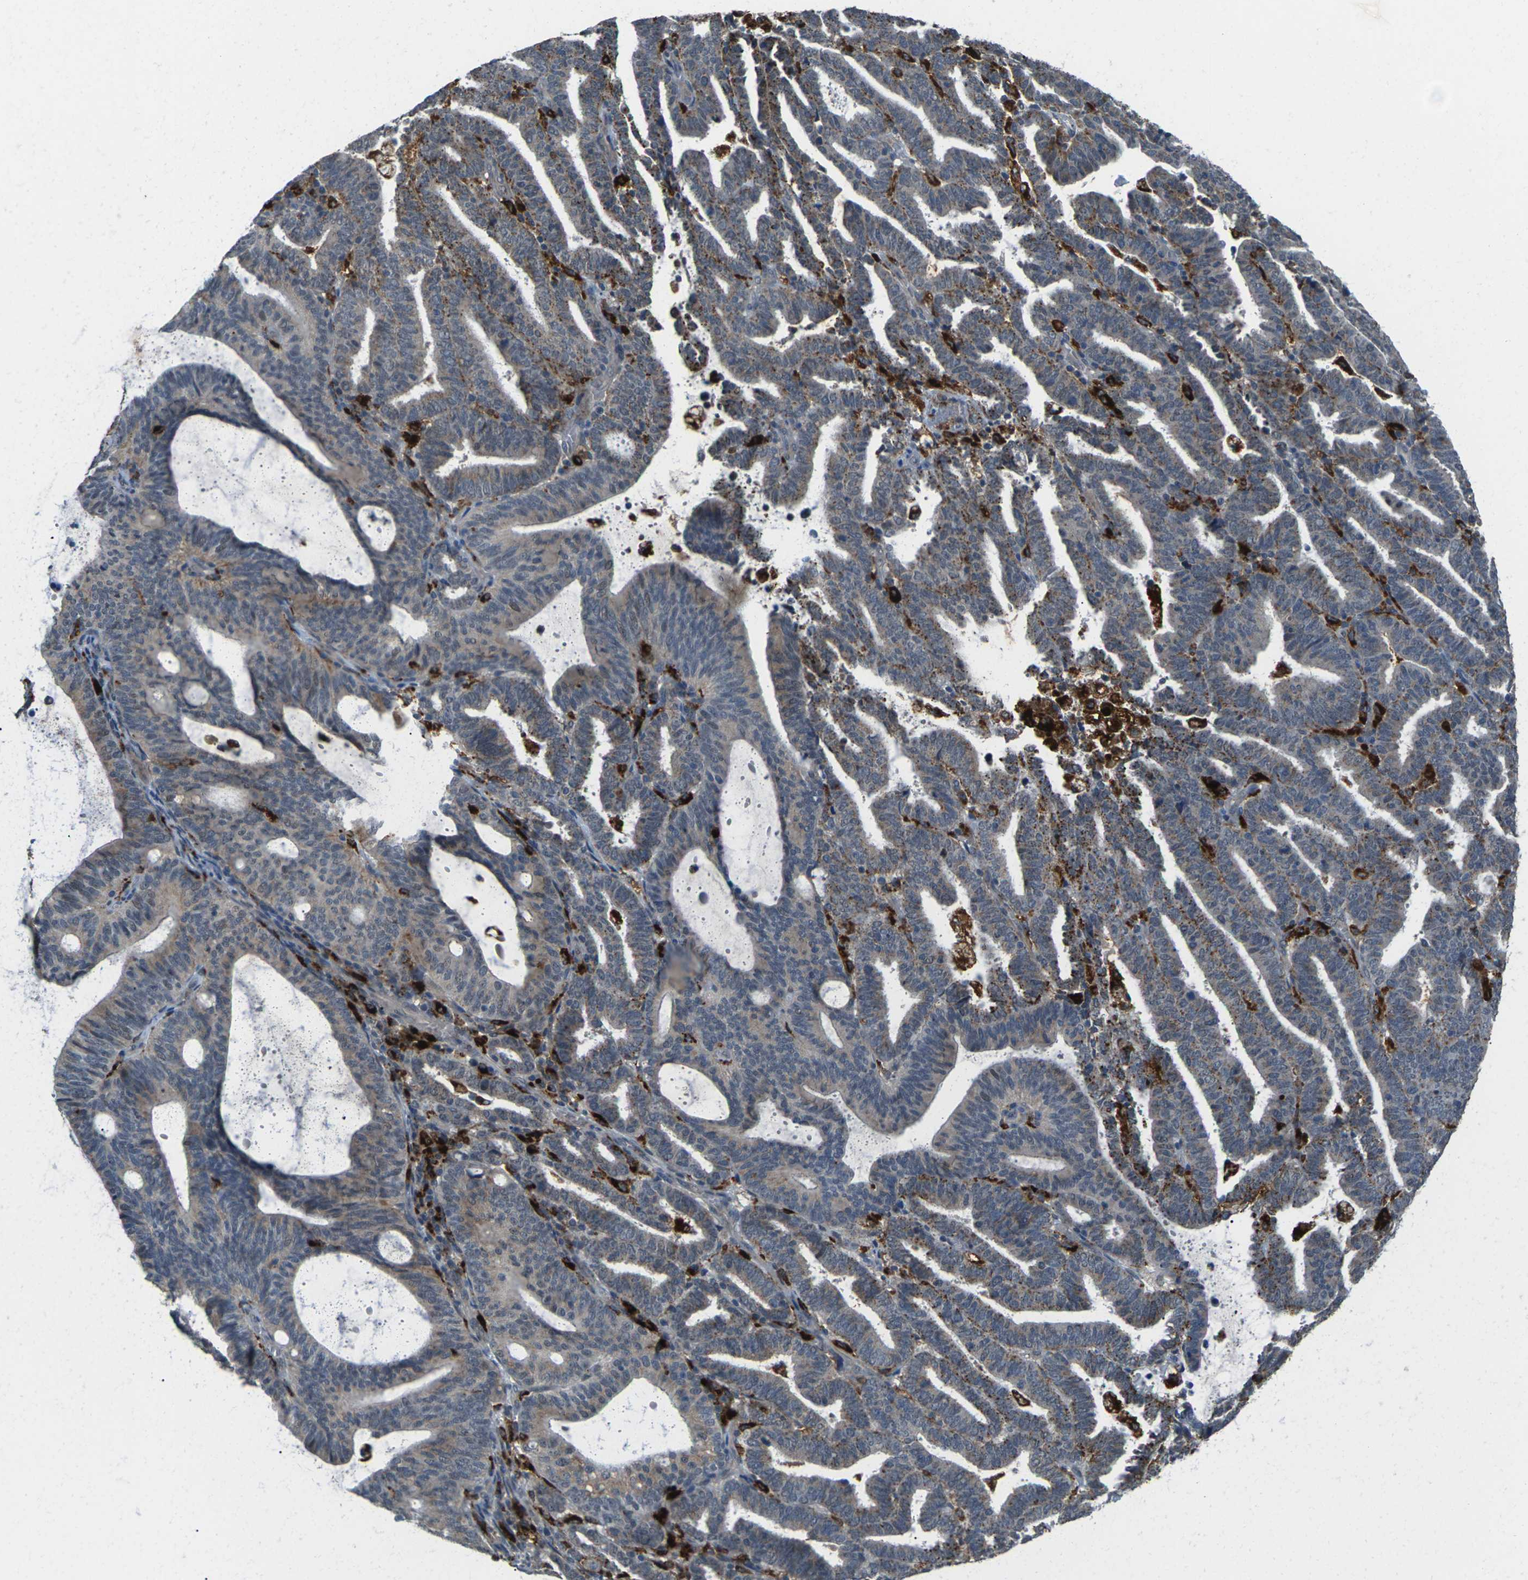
{"staining": {"intensity": "weak", "quantity": "<25%", "location": "cytoplasmic/membranous"}, "tissue": "endometrial cancer", "cell_type": "Tumor cells", "image_type": "cancer", "snomed": [{"axis": "morphology", "description": "Adenocarcinoma, NOS"}, {"axis": "topography", "description": "Uterus"}], "caption": "Tumor cells show no significant protein staining in endometrial cancer.", "gene": "SLC31A2", "patient": {"sex": "female", "age": 83}}